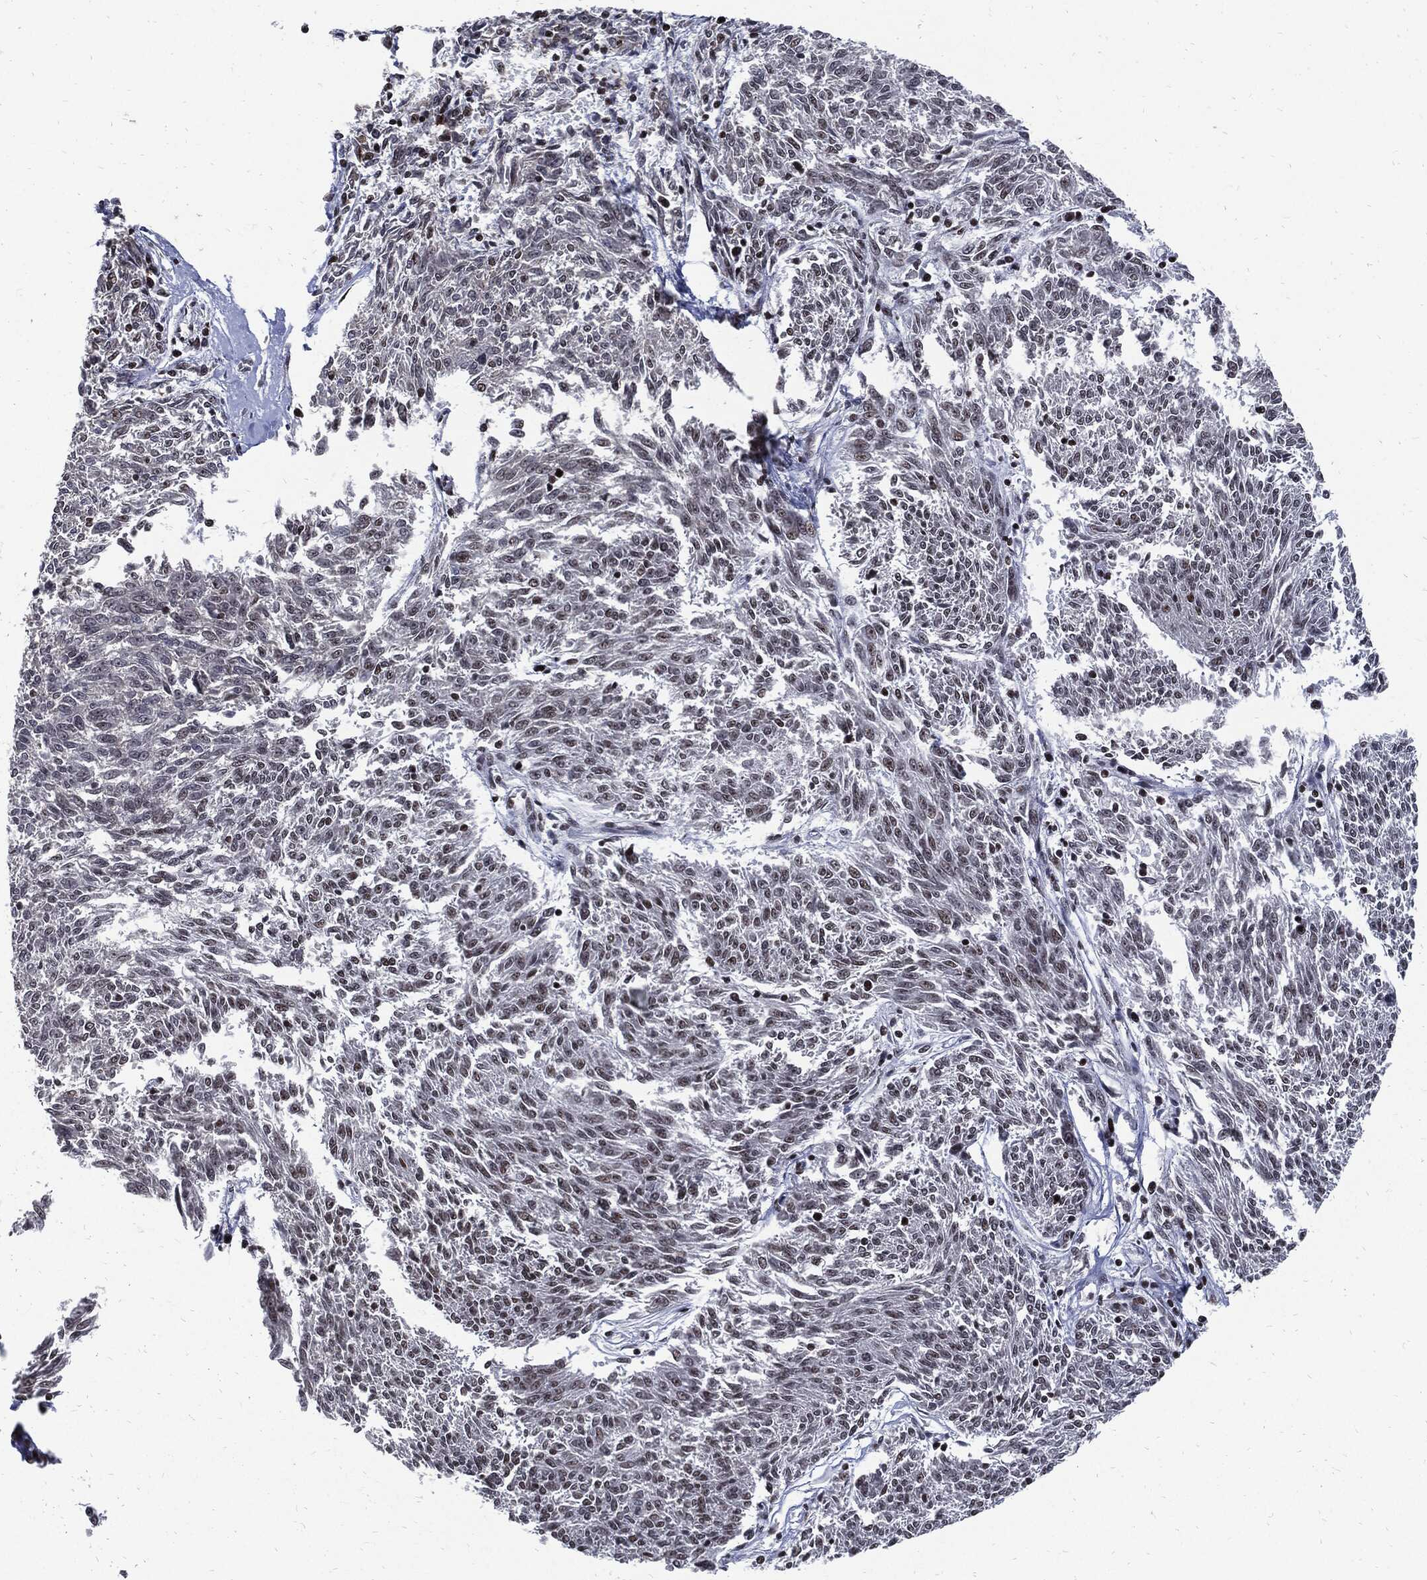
{"staining": {"intensity": "negative", "quantity": "none", "location": "none"}, "tissue": "melanoma", "cell_type": "Tumor cells", "image_type": "cancer", "snomed": [{"axis": "morphology", "description": "Malignant melanoma, NOS"}, {"axis": "topography", "description": "Skin"}], "caption": "Immunohistochemical staining of human melanoma demonstrates no significant positivity in tumor cells.", "gene": "TERF2", "patient": {"sex": "female", "age": 72}}